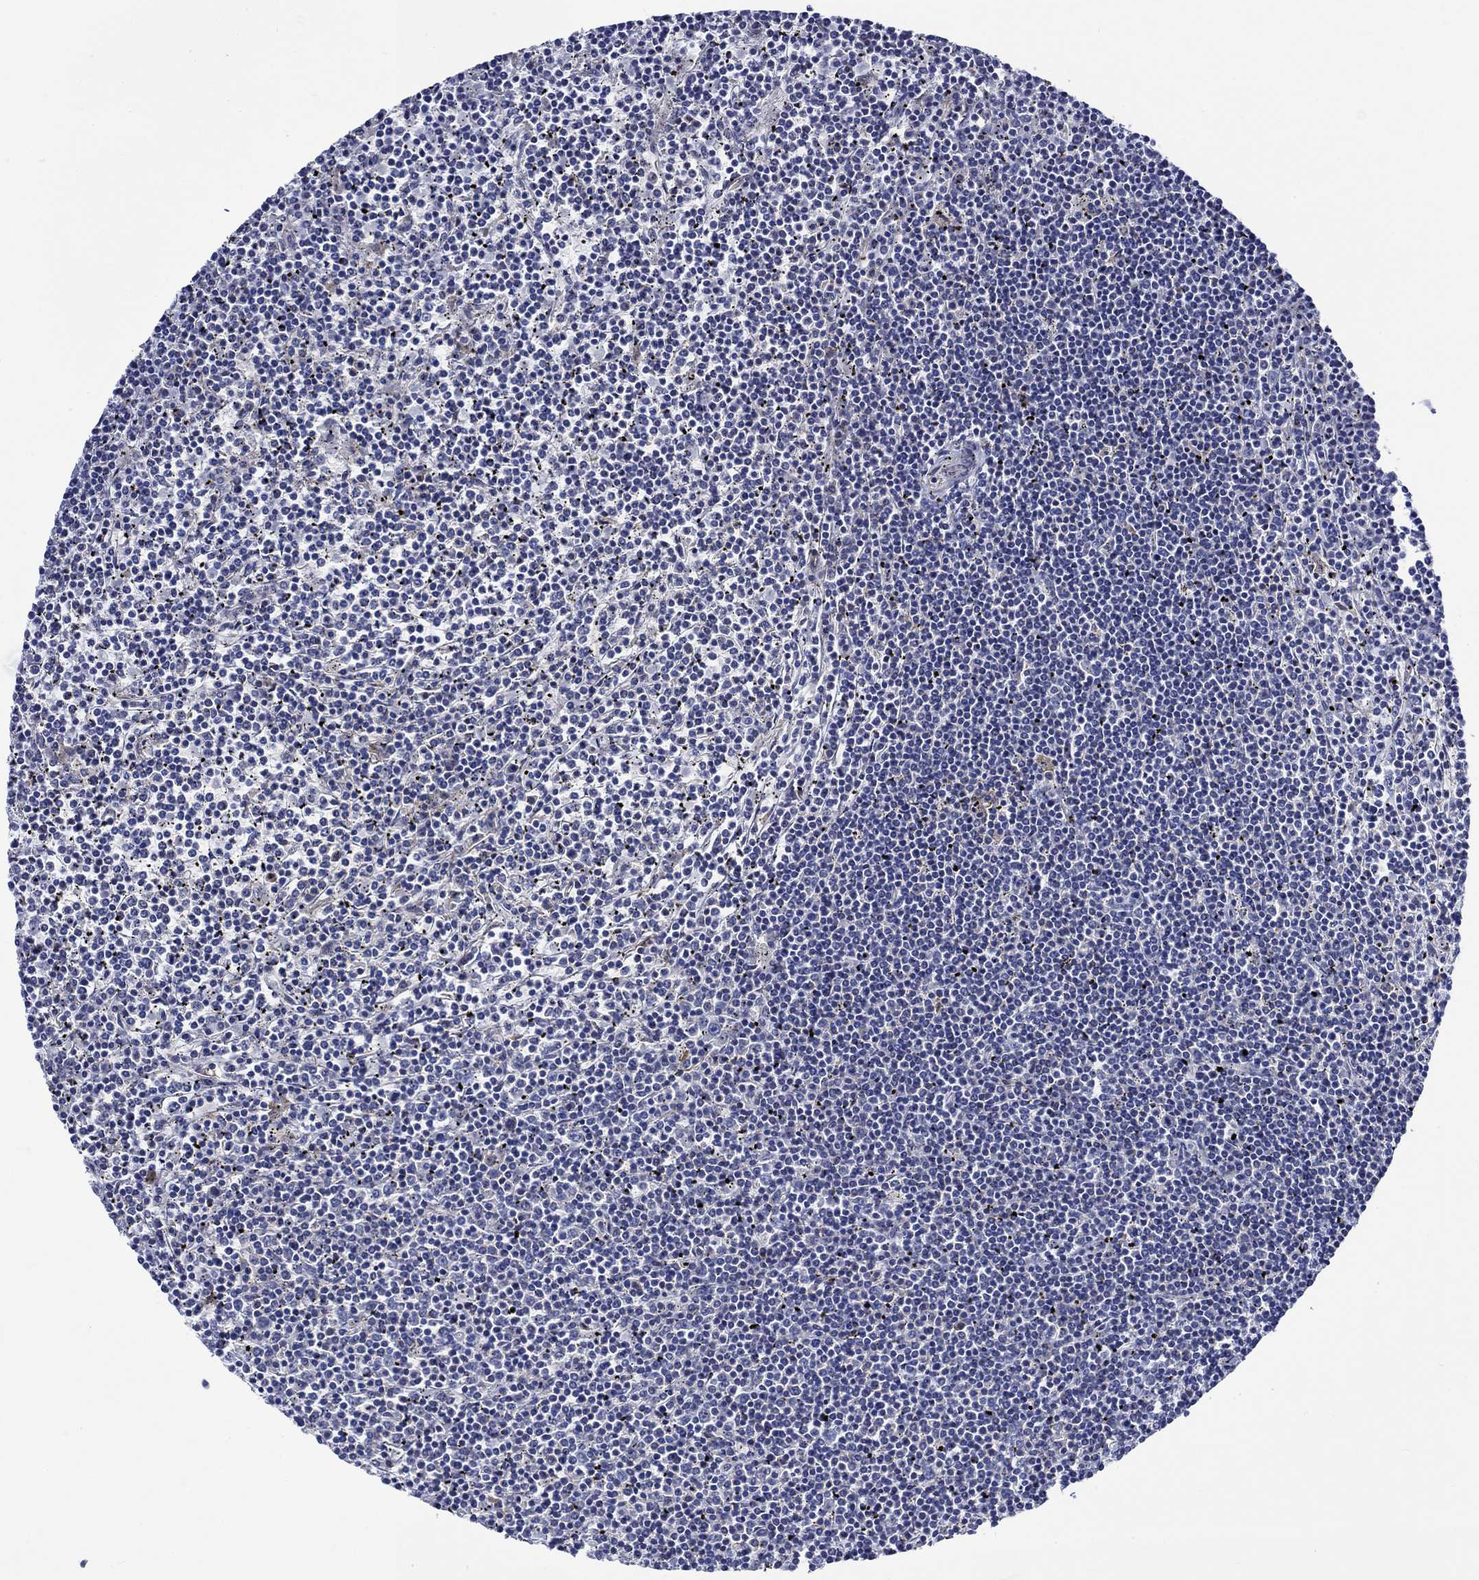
{"staining": {"intensity": "negative", "quantity": "none", "location": "none"}, "tissue": "lymphoma", "cell_type": "Tumor cells", "image_type": "cancer", "snomed": [{"axis": "morphology", "description": "Malignant lymphoma, non-Hodgkin's type, Low grade"}, {"axis": "topography", "description": "Spleen"}], "caption": "Immunohistochemistry of human low-grade malignant lymphoma, non-Hodgkin's type displays no expression in tumor cells.", "gene": "NRIP3", "patient": {"sex": "female", "age": 19}}